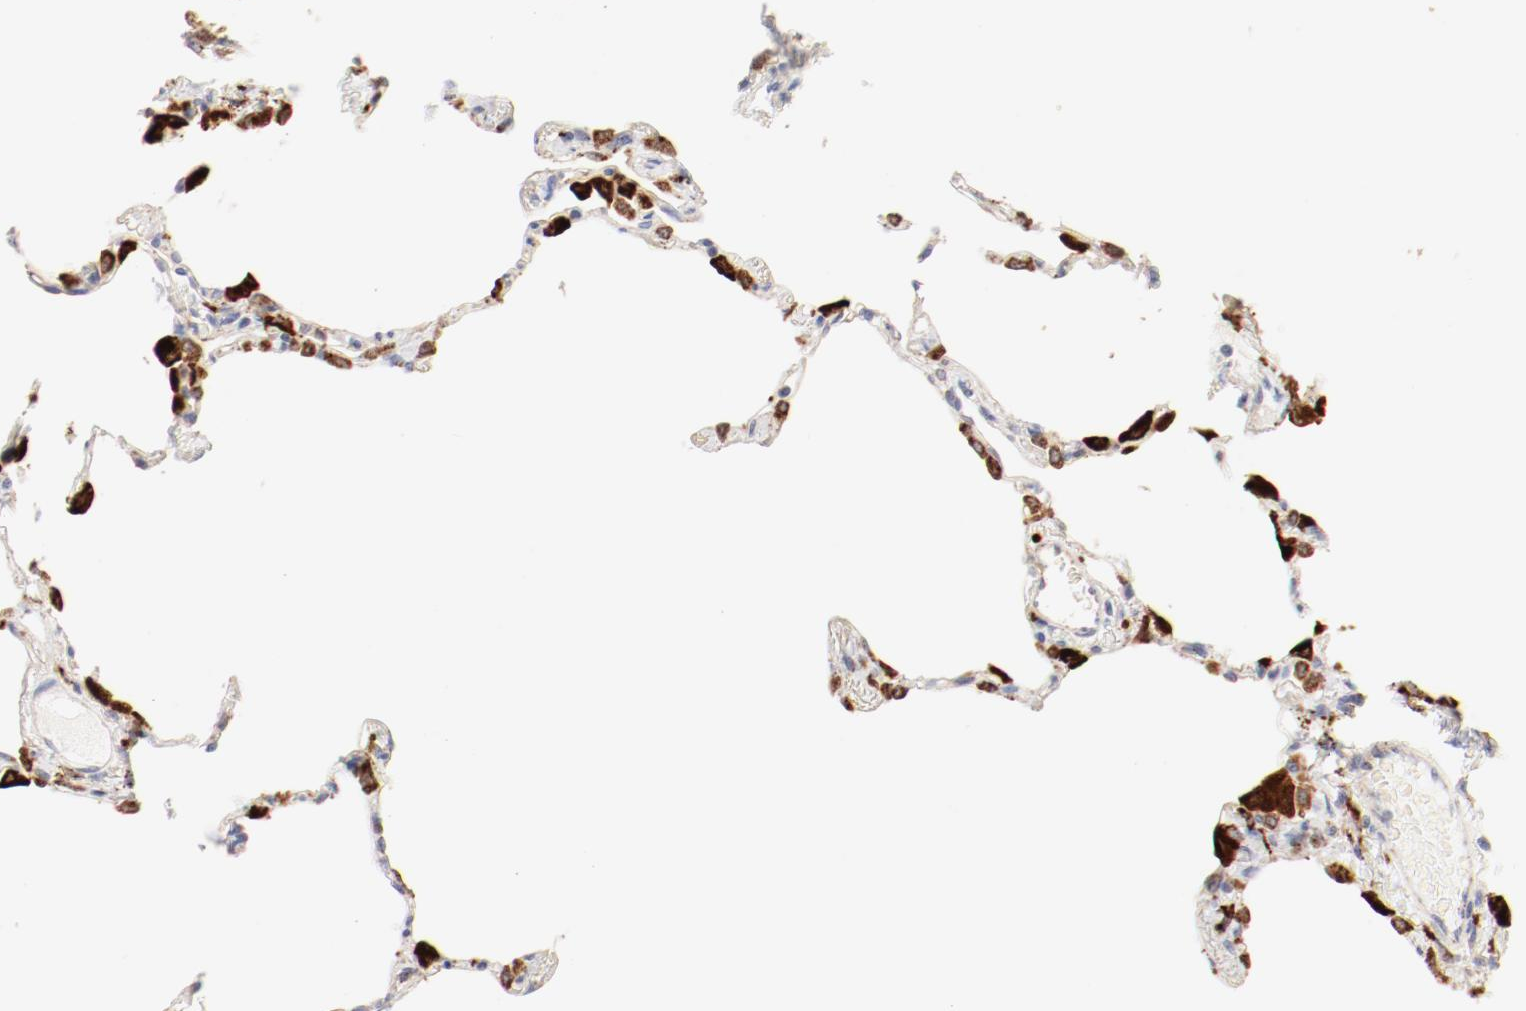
{"staining": {"intensity": "negative", "quantity": "none", "location": "none"}, "tissue": "lung", "cell_type": "Alveolar cells", "image_type": "normal", "snomed": [{"axis": "morphology", "description": "Normal tissue, NOS"}, {"axis": "topography", "description": "Lung"}], "caption": "Human lung stained for a protein using immunohistochemistry shows no positivity in alveolar cells.", "gene": "CTSH", "patient": {"sex": "female", "age": 49}}